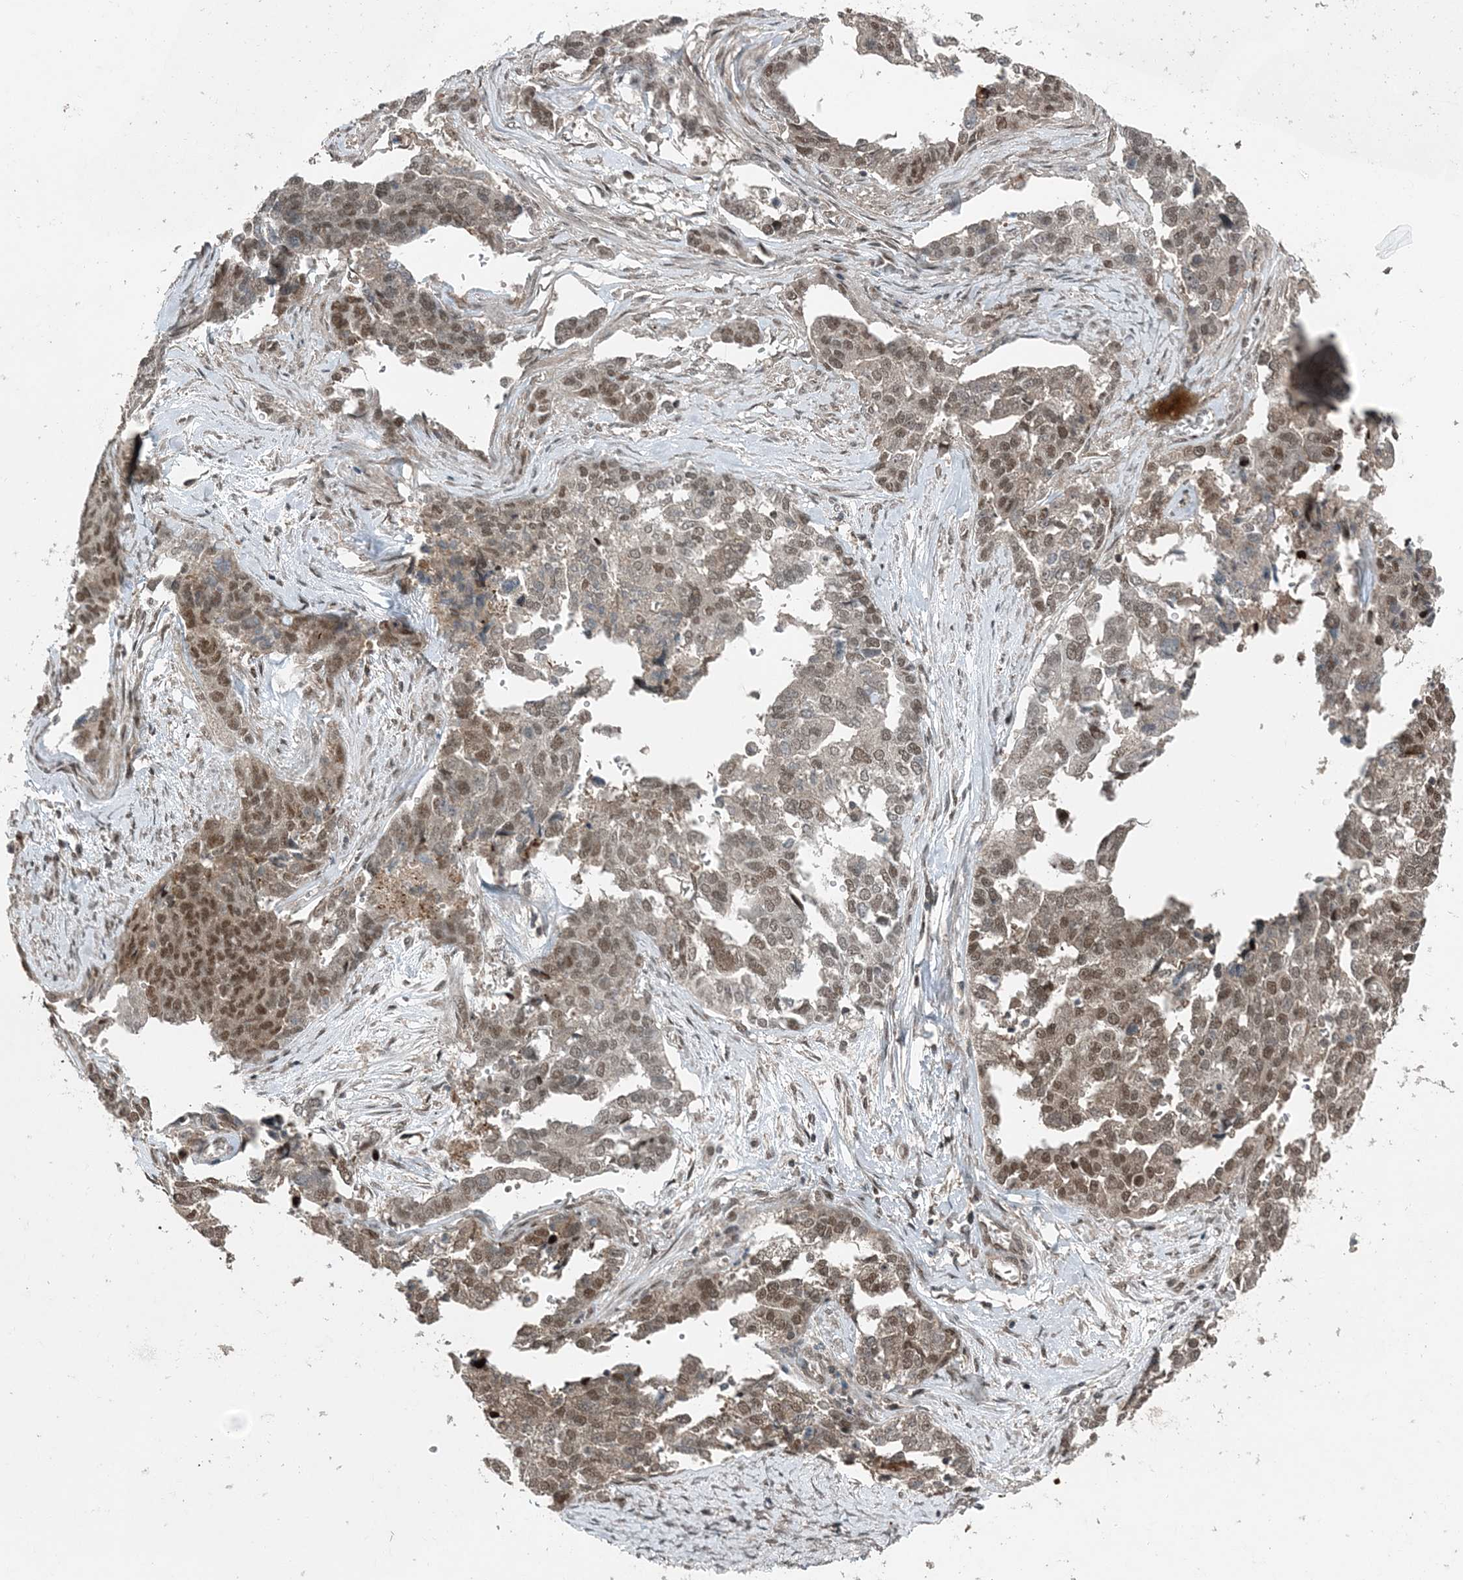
{"staining": {"intensity": "moderate", "quantity": ">75%", "location": "nuclear"}, "tissue": "ovarian cancer", "cell_type": "Tumor cells", "image_type": "cancer", "snomed": [{"axis": "morphology", "description": "Cystadenocarcinoma, serous, NOS"}, {"axis": "topography", "description": "Ovary"}], "caption": "The immunohistochemical stain shows moderate nuclear positivity in tumor cells of ovarian cancer (serous cystadenocarcinoma) tissue.", "gene": "COPS7B", "patient": {"sex": "female", "age": 44}}